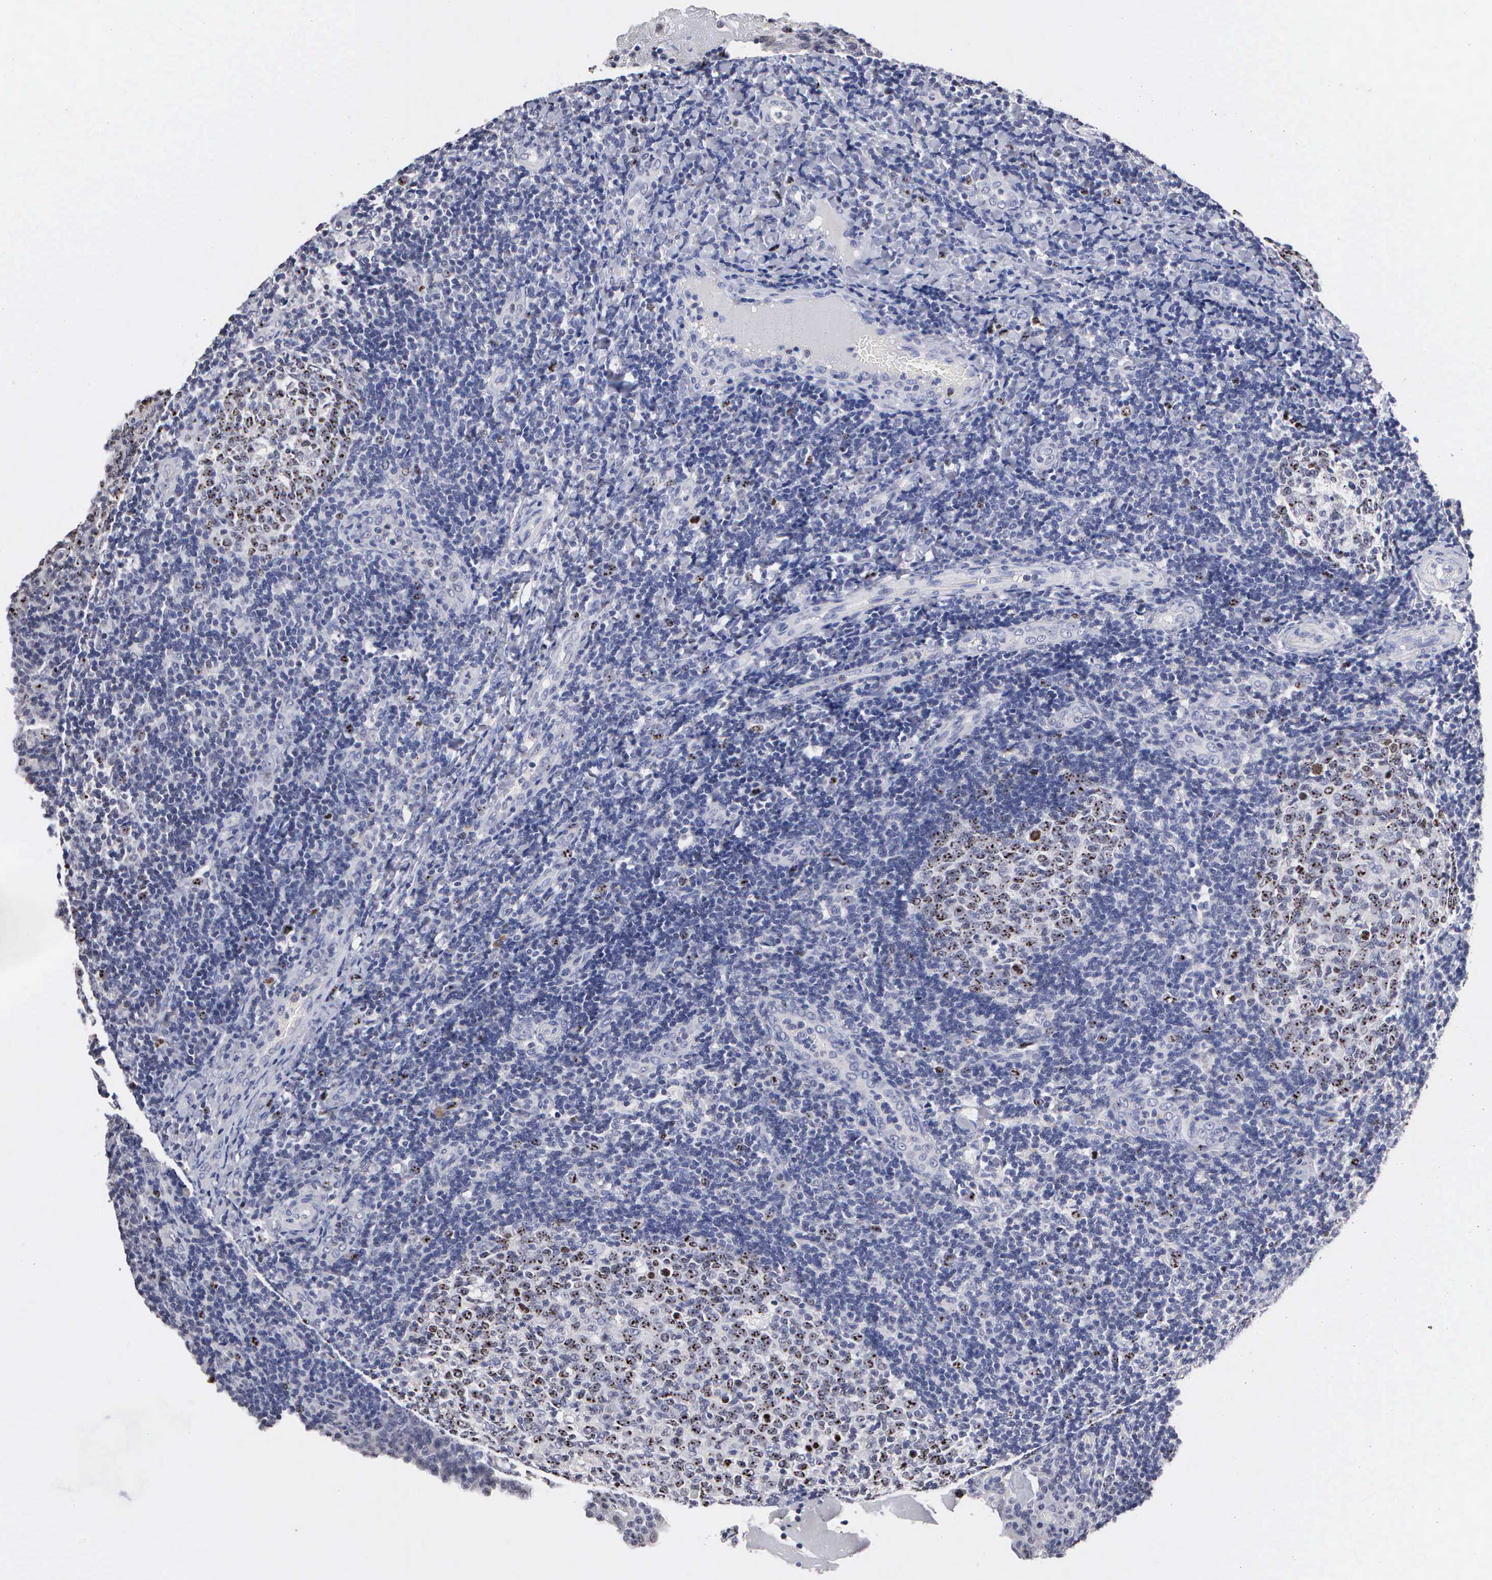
{"staining": {"intensity": "strong", "quantity": "25%-75%", "location": "nuclear"}, "tissue": "tonsil", "cell_type": "Germinal center cells", "image_type": "normal", "snomed": [{"axis": "morphology", "description": "Normal tissue, NOS"}, {"axis": "topography", "description": "Tonsil"}], "caption": "Brown immunohistochemical staining in unremarkable tonsil reveals strong nuclear positivity in approximately 25%-75% of germinal center cells.", "gene": "KDM6A", "patient": {"sex": "female", "age": 3}}